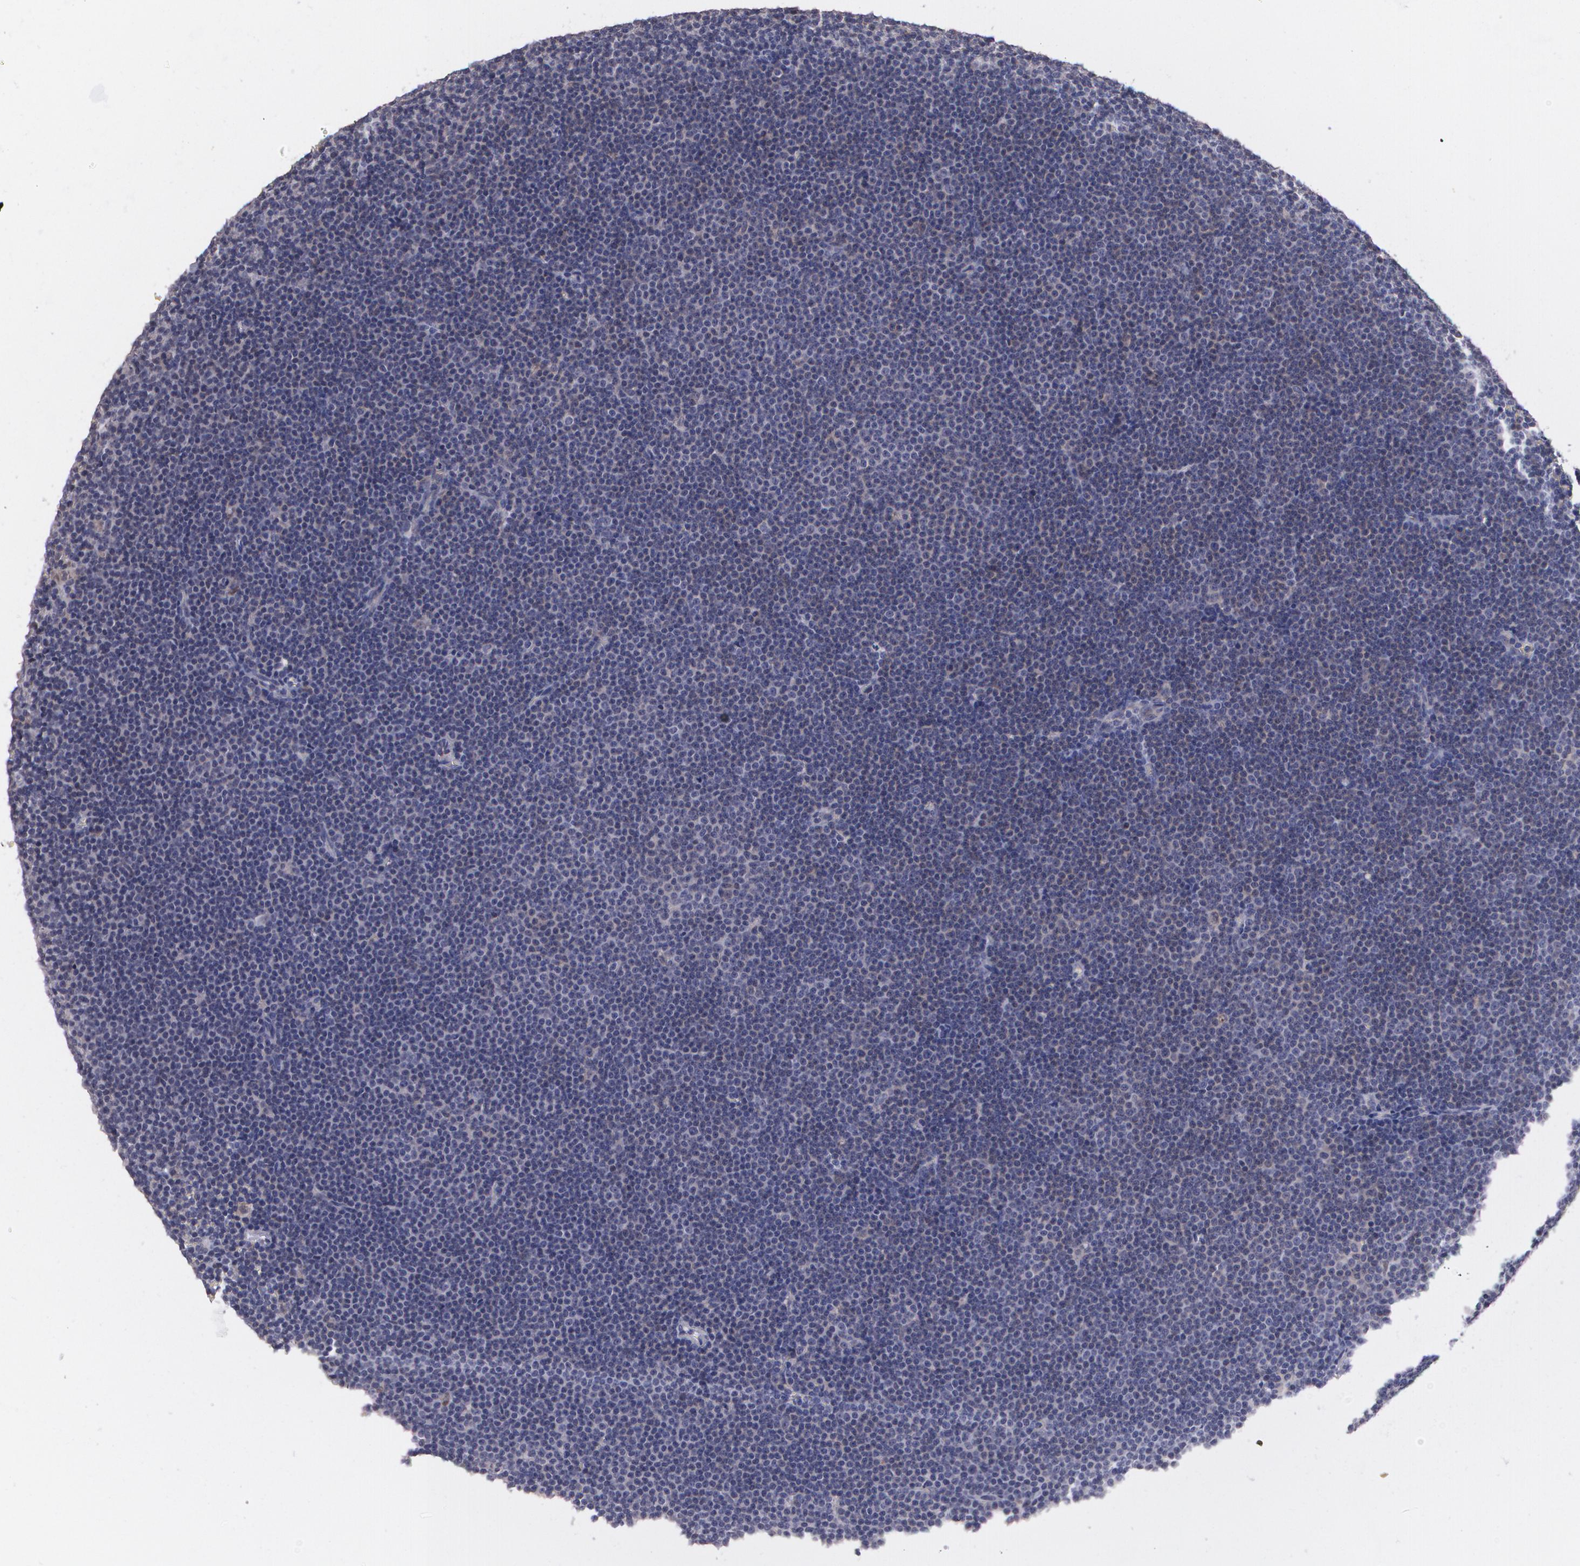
{"staining": {"intensity": "weak", "quantity": "<25%", "location": "cytoplasmic/membranous"}, "tissue": "lymphoma", "cell_type": "Tumor cells", "image_type": "cancer", "snomed": [{"axis": "morphology", "description": "Malignant lymphoma, non-Hodgkin's type, Low grade"}, {"axis": "topography", "description": "Lymph node"}], "caption": "IHC photomicrograph of human lymphoma stained for a protein (brown), which reveals no positivity in tumor cells.", "gene": "ATF3", "patient": {"sex": "female", "age": 73}}